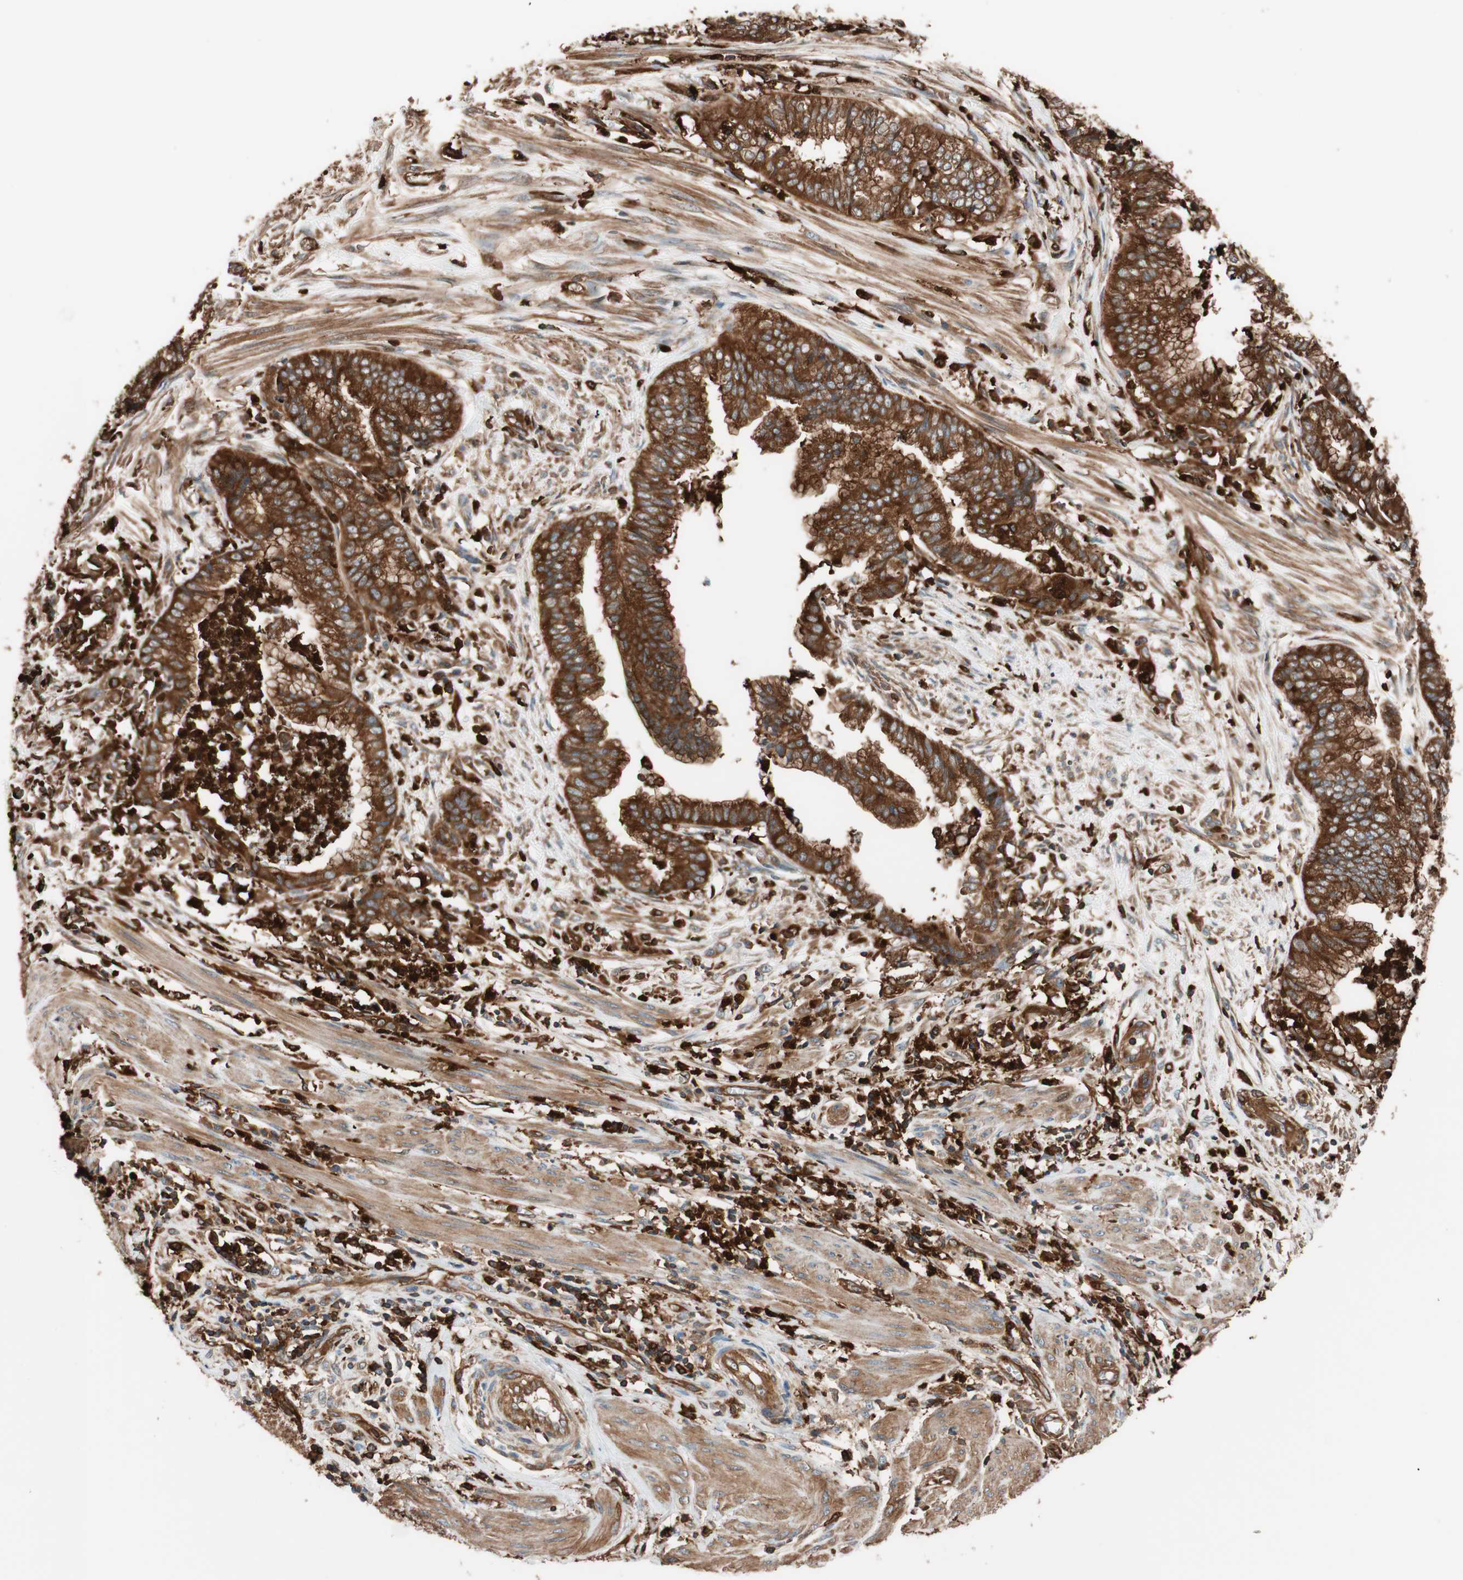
{"staining": {"intensity": "strong", "quantity": ">75%", "location": "cytoplasmic/membranous"}, "tissue": "endometrial cancer", "cell_type": "Tumor cells", "image_type": "cancer", "snomed": [{"axis": "morphology", "description": "Necrosis, NOS"}, {"axis": "morphology", "description": "Adenocarcinoma, NOS"}, {"axis": "topography", "description": "Endometrium"}], "caption": "There is high levels of strong cytoplasmic/membranous expression in tumor cells of endometrial adenocarcinoma, as demonstrated by immunohistochemical staining (brown color).", "gene": "VASP", "patient": {"sex": "female", "age": 79}}